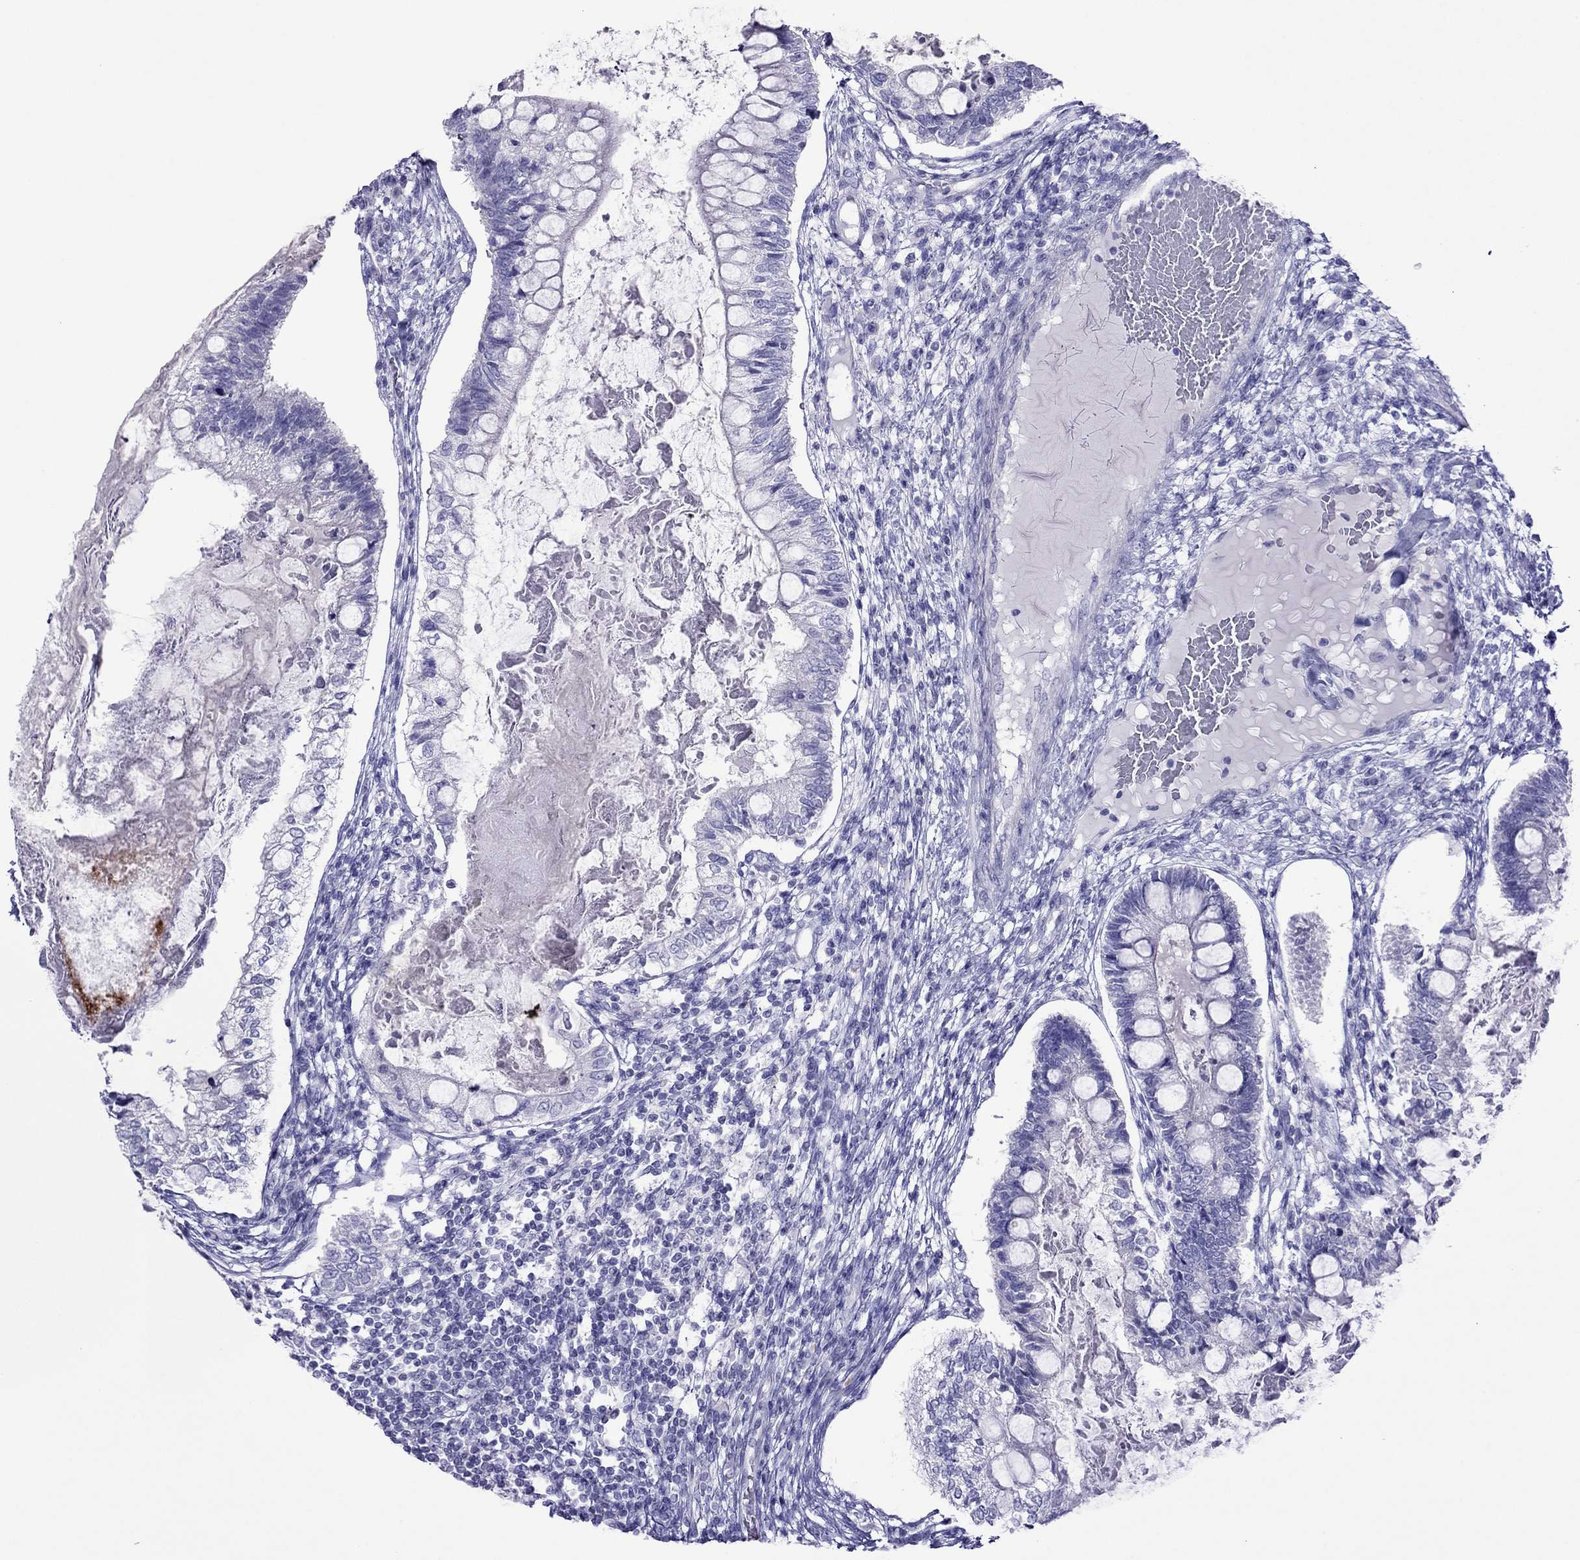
{"staining": {"intensity": "negative", "quantity": "none", "location": "none"}, "tissue": "testis cancer", "cell_type": "Tumor cells", "image_type": "cancer", "snomed": [{"axis": "morphology", "description": "Seminoma, NOS"}, {"axis": "morphology", "description": "Carcinoma, Embryonal, NOS"}, {"axis": "topography", "description": "Testis"}], "caption": "Tumor cells show no significant staining in testis seminoma.", "gene": "PCDHA6", "patient": {"sex": "male", "age": 41}}